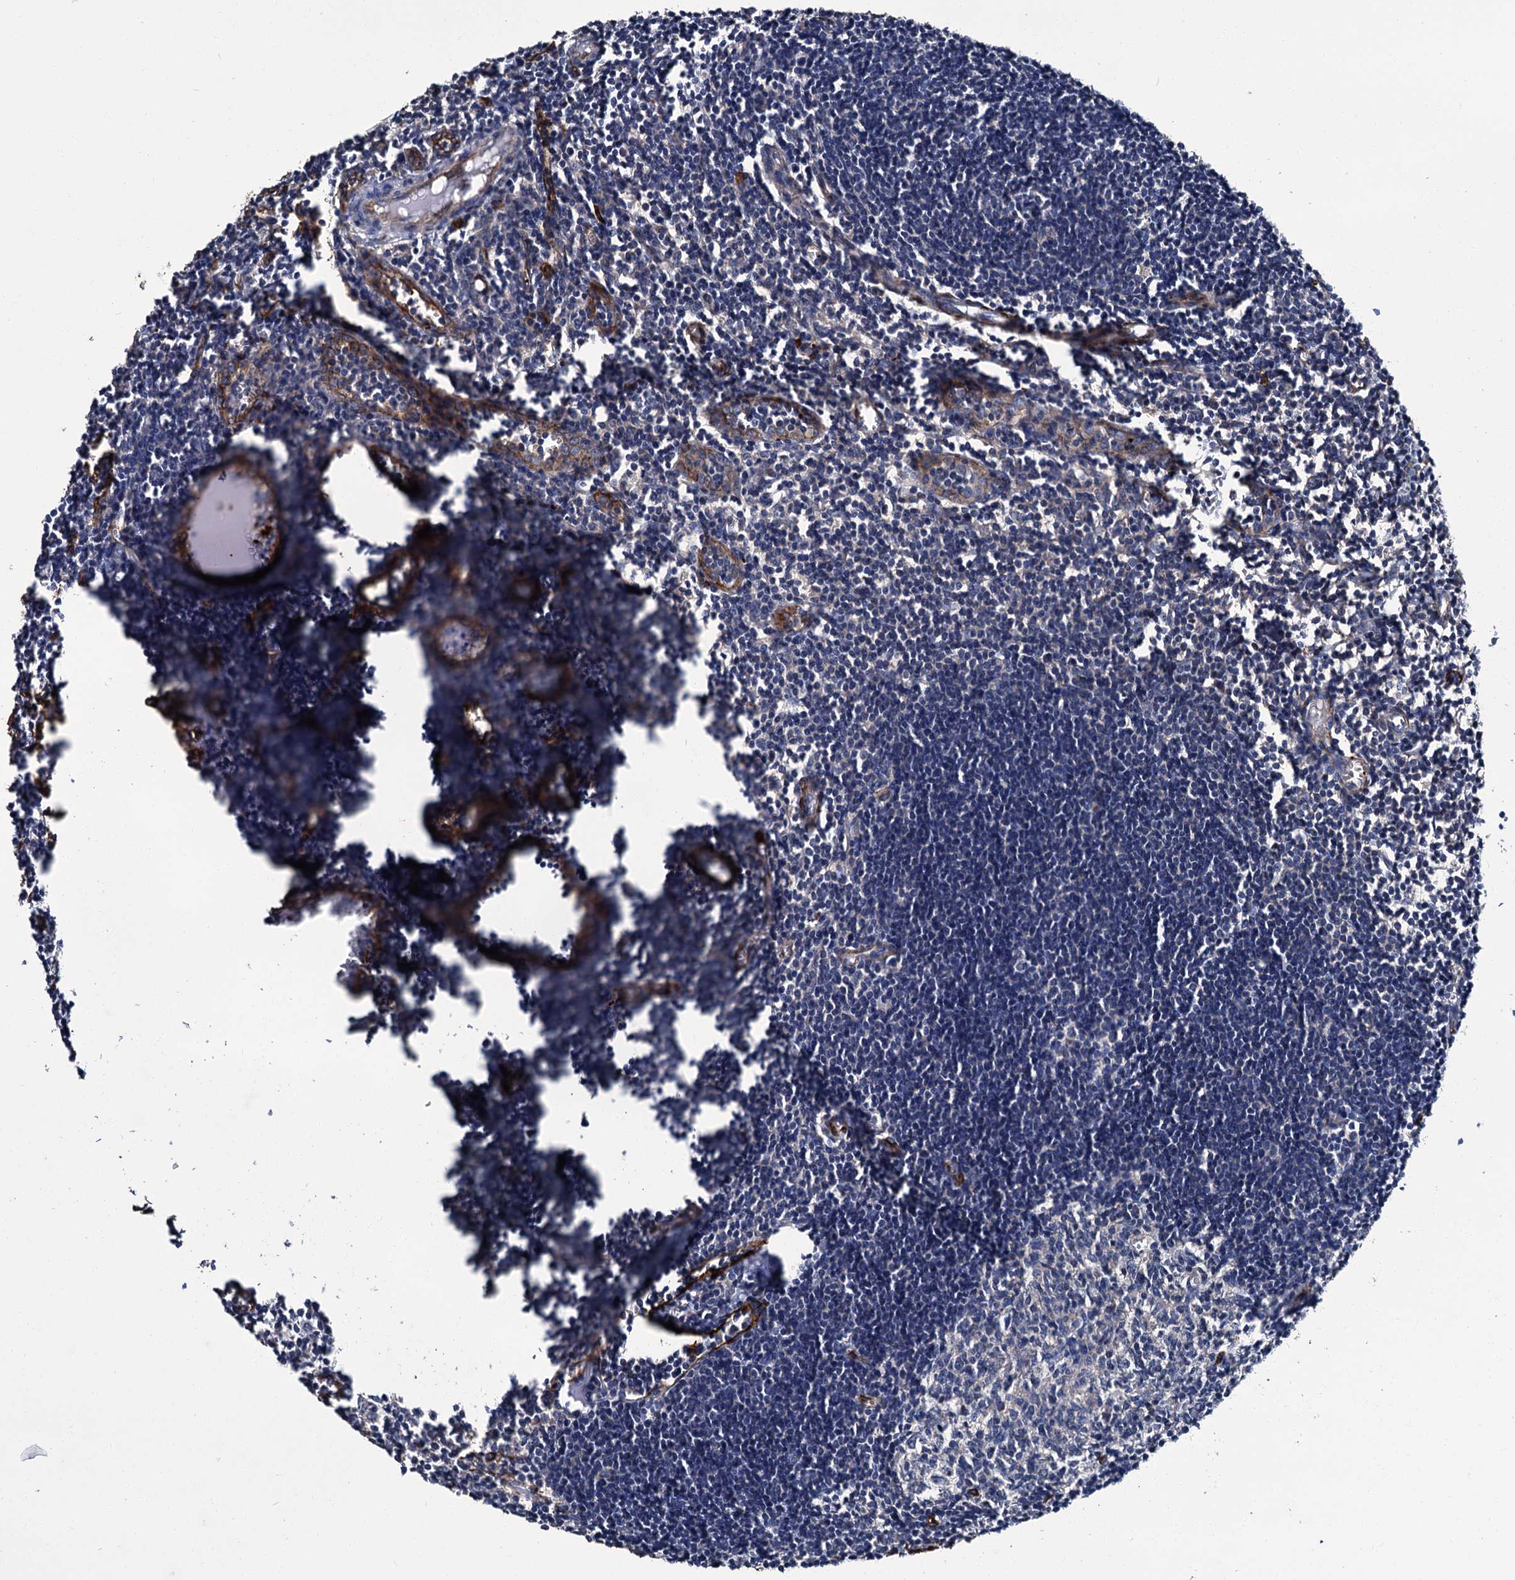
{"staining": {"intensity": "negative", "quantity": "none", "location": "none"}, "tissue": "lymph node", "cell_type": "Germinal center cells", "image_type": "normal", "snomed": [{"axis": "morphology", "description": "Normal tissue, NOS"}, {"axis": "morphology", "description": "Malignant melanoma, Metastatic site"}, {"axis": "topography", "description": "Lymph node"}], "caption": "IHC micrograph of unremarkable human lymph node stained for a protein (brown), which demonstrates no staining in germinal center cells. (IHC, brightfield microscopy, high magnification).", "gene": "CACNA1C", "patient": {"sex": "male", "age": 41}}